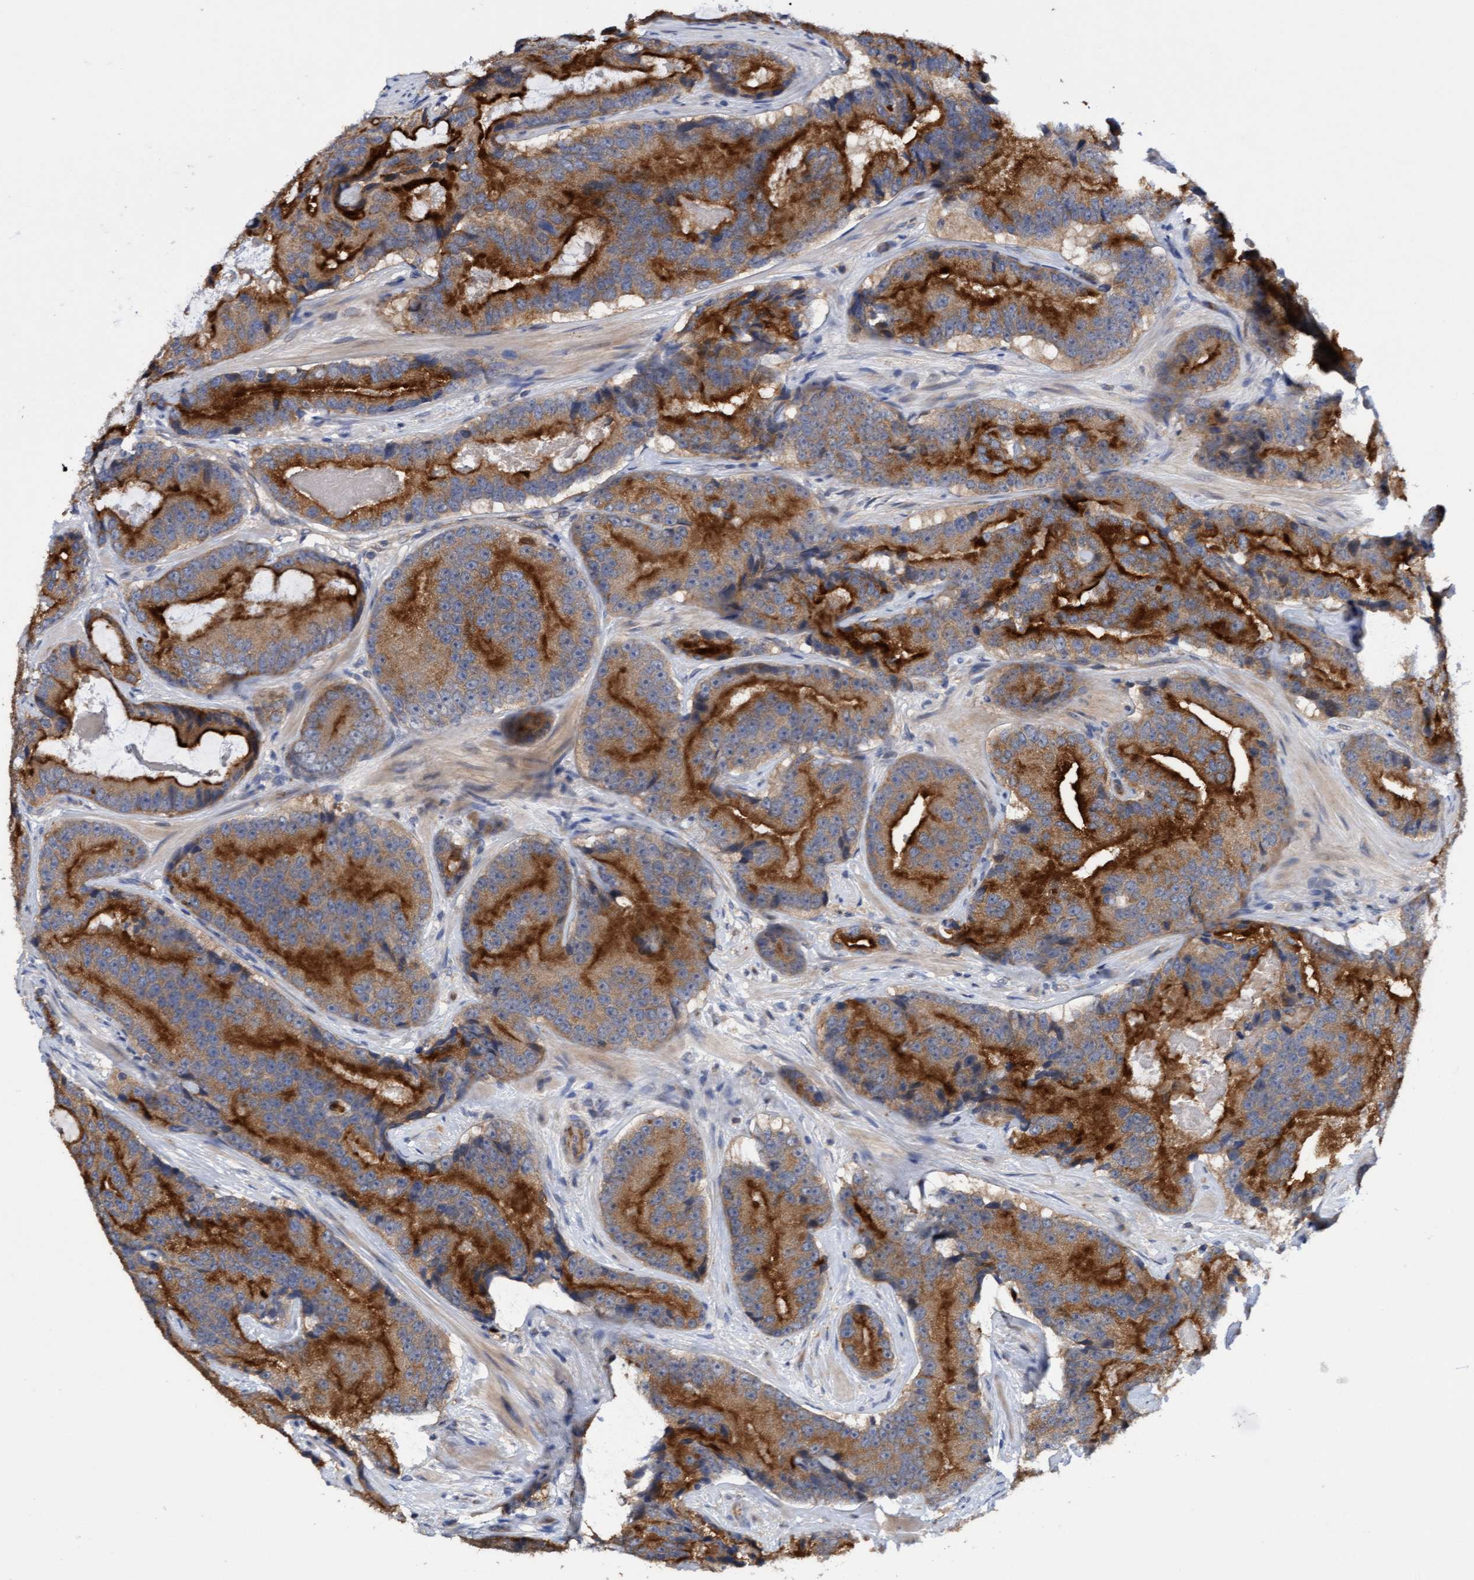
{"staining": {"intensity": "strong", "quantity": ">75%", "location": "cytoplasmic/membranous"}, "tissue": "prostate cancer", "cell_type": "Tumor cells", "image_type": "cancer", "snomed": [{"axis": "morphology", "description": "Adenocarcinoma, High grade"}, {"axis": "topography", "description": "Prostate"}], "caption": "Protein expression analysis of human prostate cancer (adenocarcinoma (high-grade)) reveals strong cytoplasmic/membranous positivity in approximately >75% of tumor cells.", "gene": "ITFG1", "patient": {"sex": "male", "age": 55}}